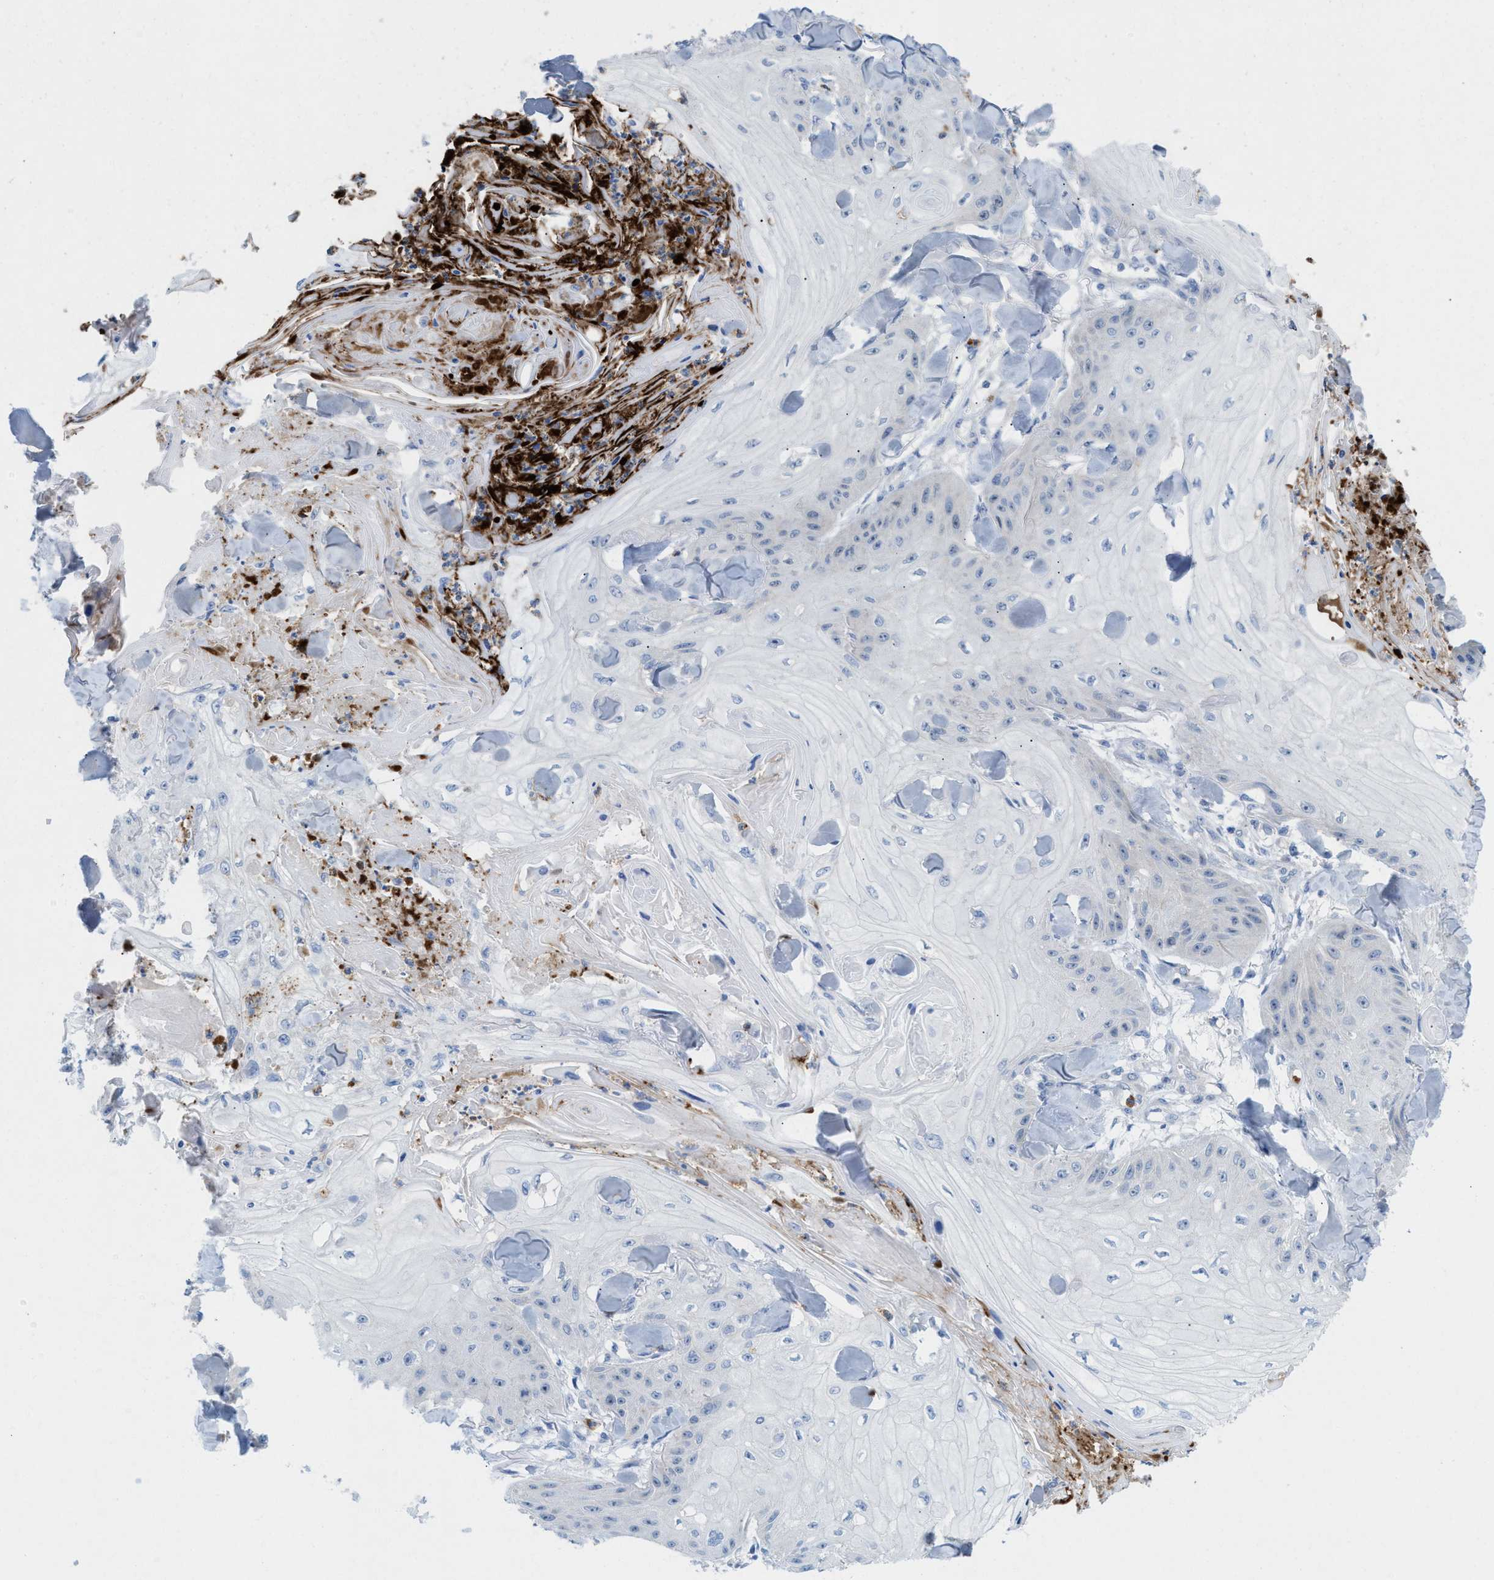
{"staining": {"intensity": "negative", "quantity": "none", "location": "none"}, "tissue": "skin cancer", "cell_type": "Tumor cells", "image_type": "cancer", "snomed": [{"axis": "morphology", "description": "Squamous cell carcinoma, NOS"}, {"axis": "topography", "description": "Skin"}], "caption": "This is an immunohistochemistry photomicrograph of squamous cell carcinoma (skin). There is no staining in tumor cells.", "gene": "CMTM1", "patient": {"sex": "male", "age": 74}}